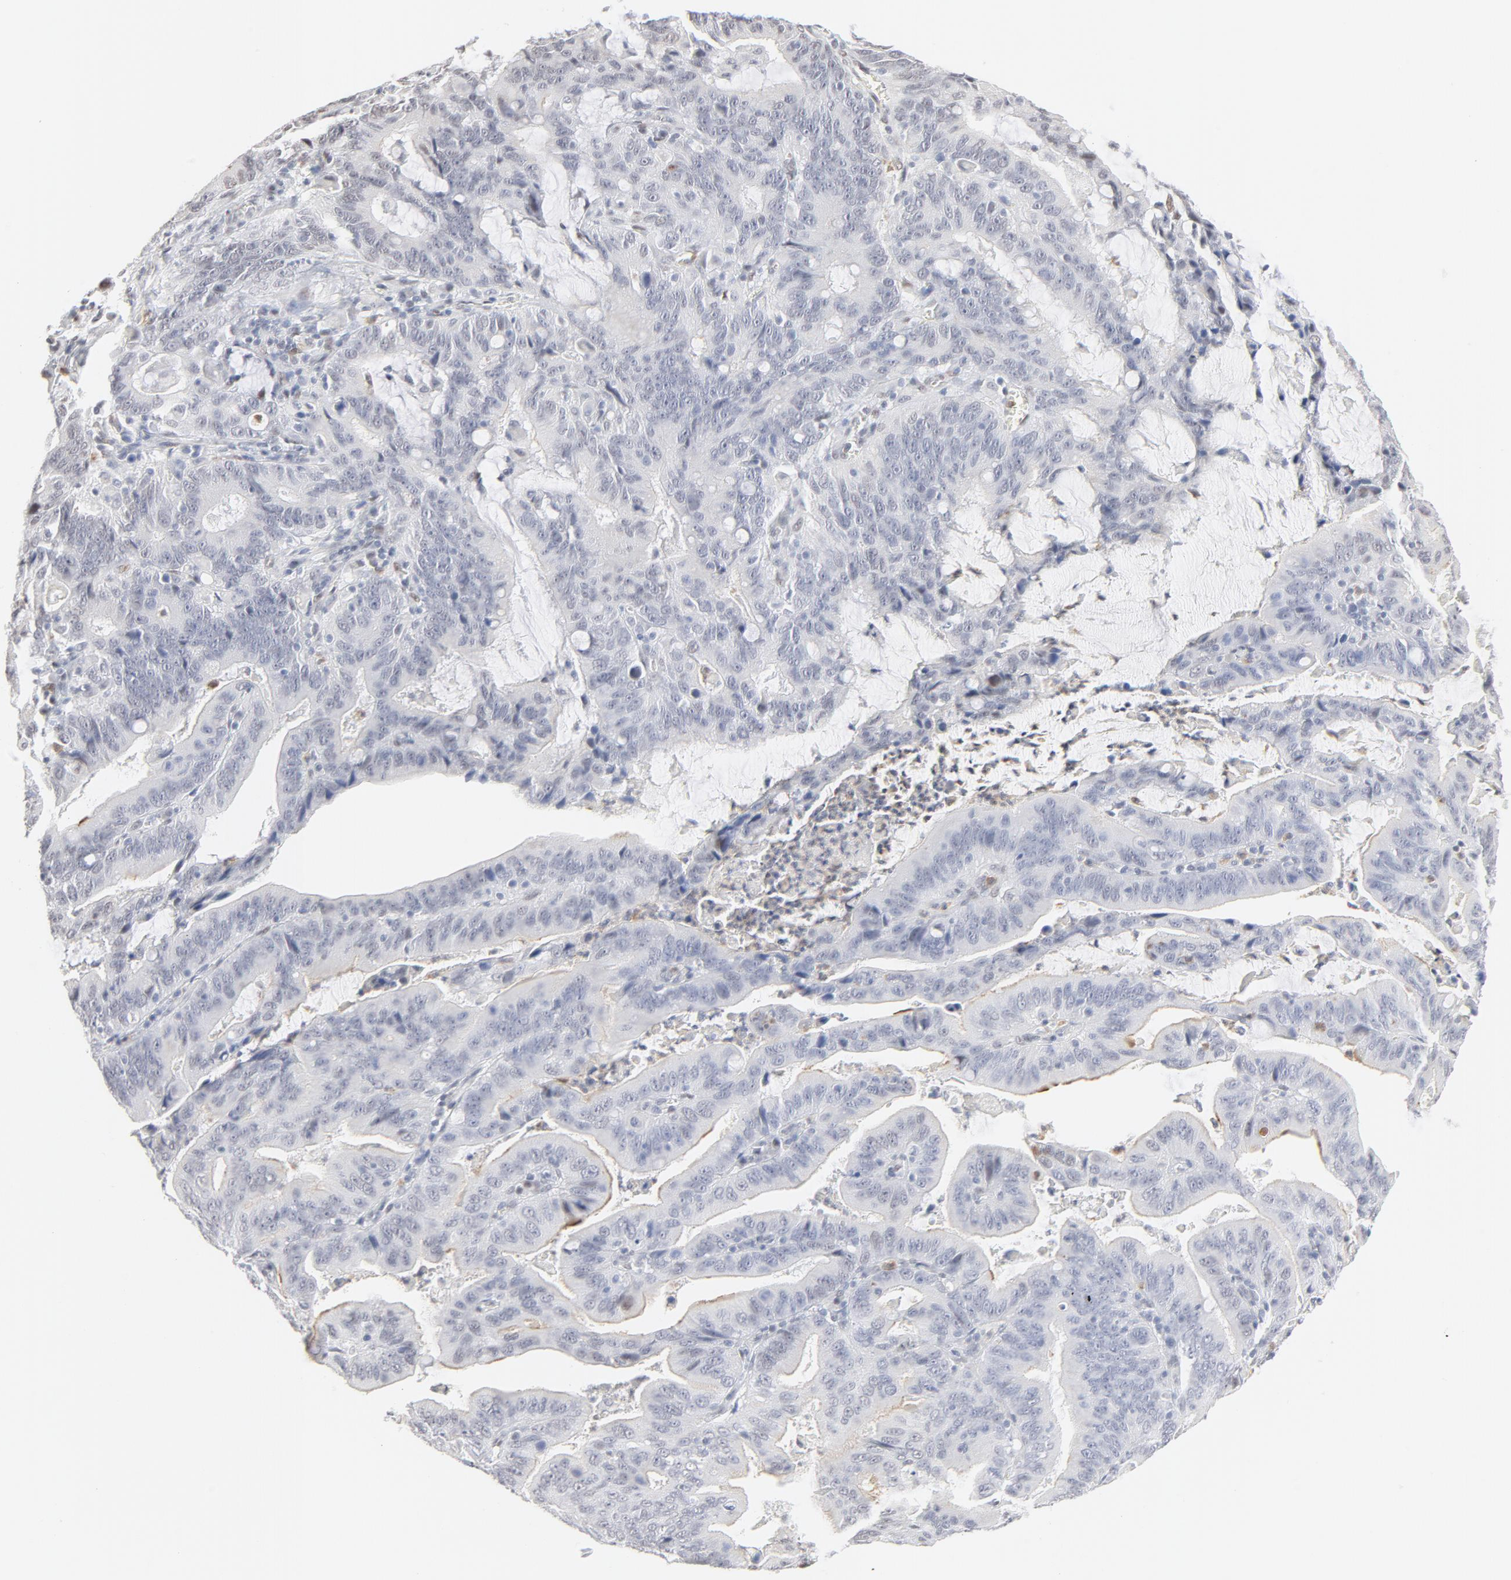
{"staining": {"intensity": "weak", "quantity": "<25%", "location": "nuclear"}, "tissue": "stomach cancer", "cell_type": "Tumor cells", "image_type": "cancer", "snomed": [{"axis": "morphology", "description": "Adenocarcinoma, NOS"}, {"axis": "topography", "description": "Stomach, upper"}], "caption": "High magnification brightfield microscopy of stomach adenocarcinoma stained with DAB (brown) and counterstained with hematoxylin (blue): tumor cells show no significant staining. The staining was performed using DAB (3,3'-diaminobenzidine) to visualize the protein expression in brown, while the nuclei were stained in blue with hematoxylin (Magnification: 20x).", "gene": "PBX1", "patient": {"sex": "male", "age": 63}}